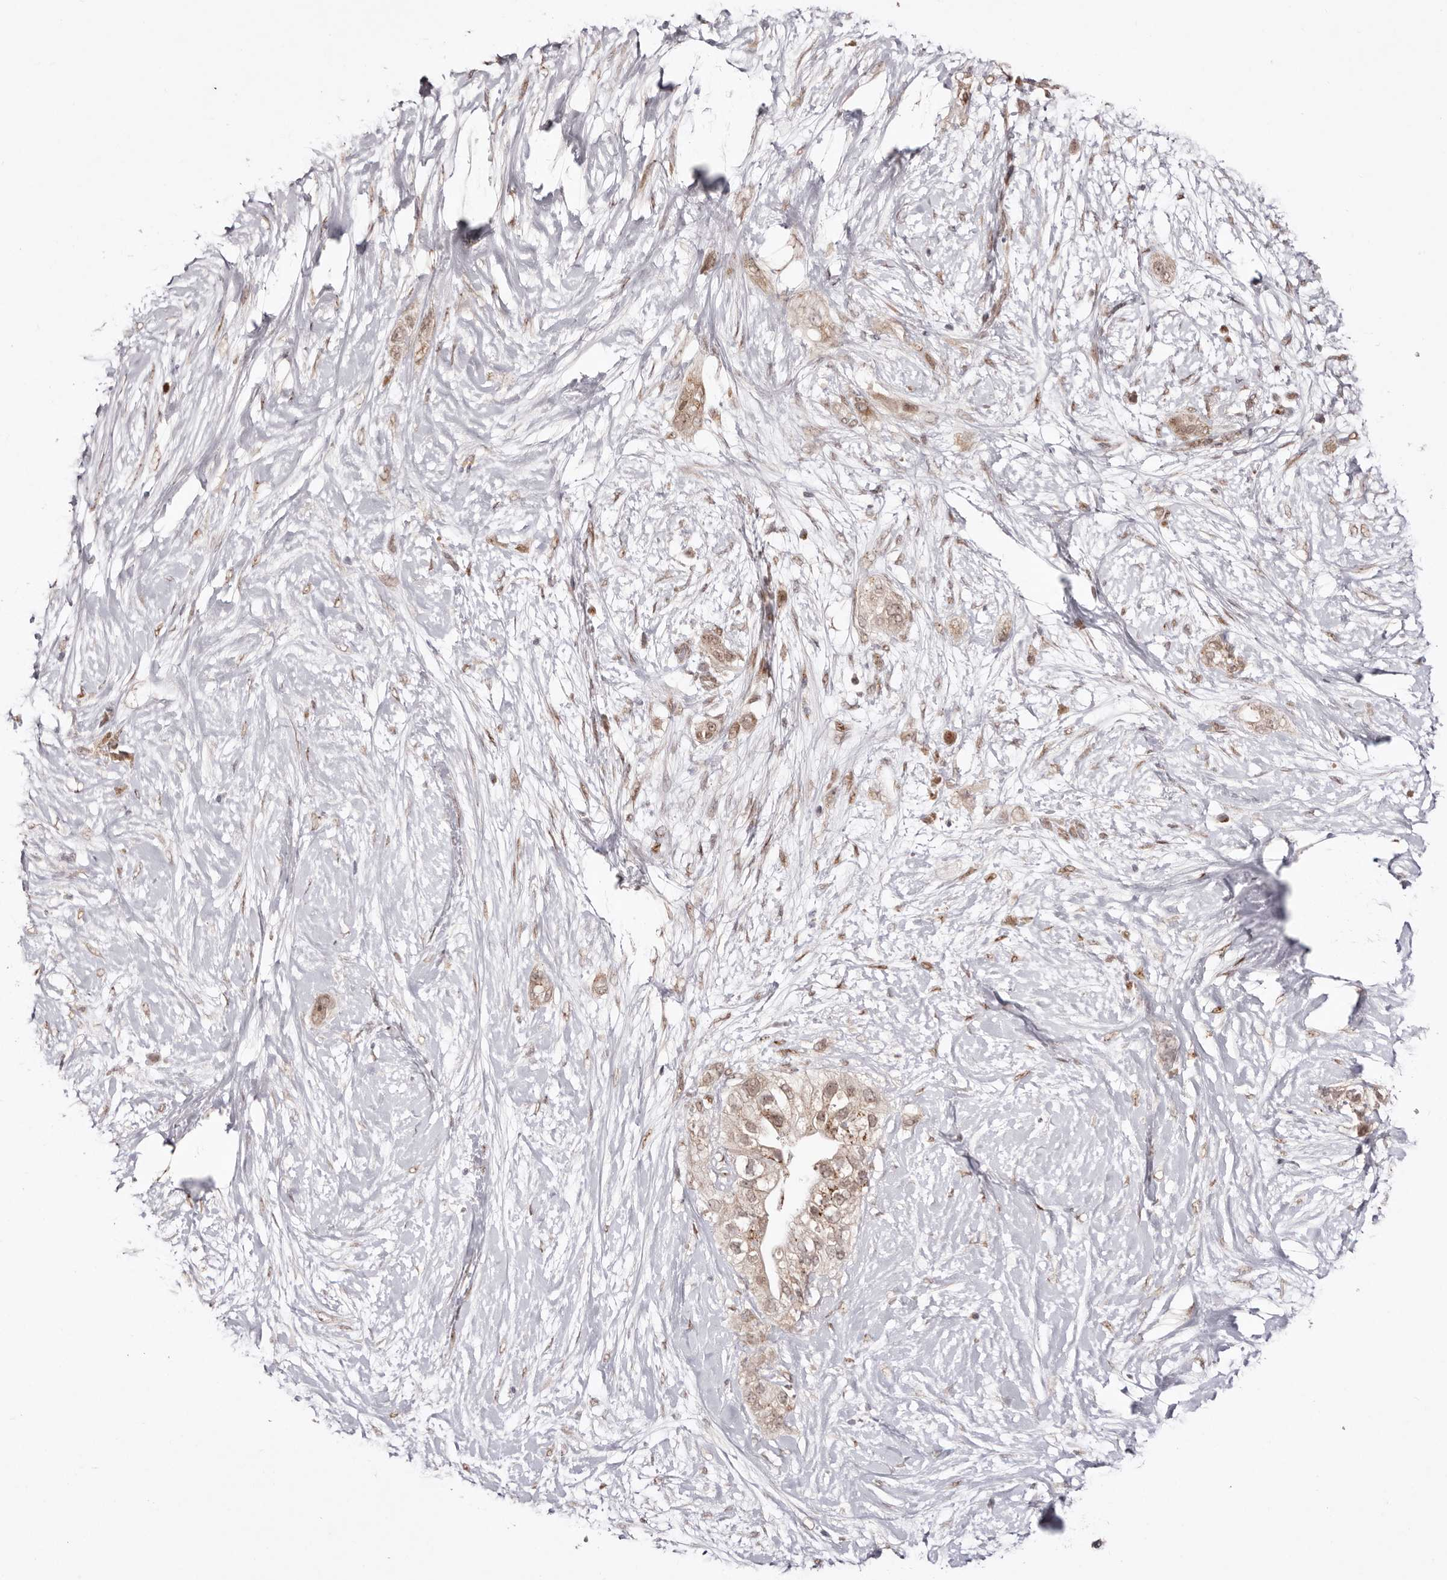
{"staining": {"intensity": "moderate", "quantity": ">75%", "location": "cytoplasmic/membranous,nuclear"}, "tissue": "pancreatic cancer", "cell_type": "Tumor cells", "image_type": "cancer", "snomed": [{"axis": "morphology", "description": "Adenocarcinoma, NOS"}, {"axis": "topography", "description": "Pancreas"}], "caption": "A brown stain labels moderate cytoplasmic/membranous and nuclear positivity of a protein in adenocarcinoma (pancreatic) tumor cells.", "gene": "EGR3", "patient": {"sex": "male", "age": 53}}